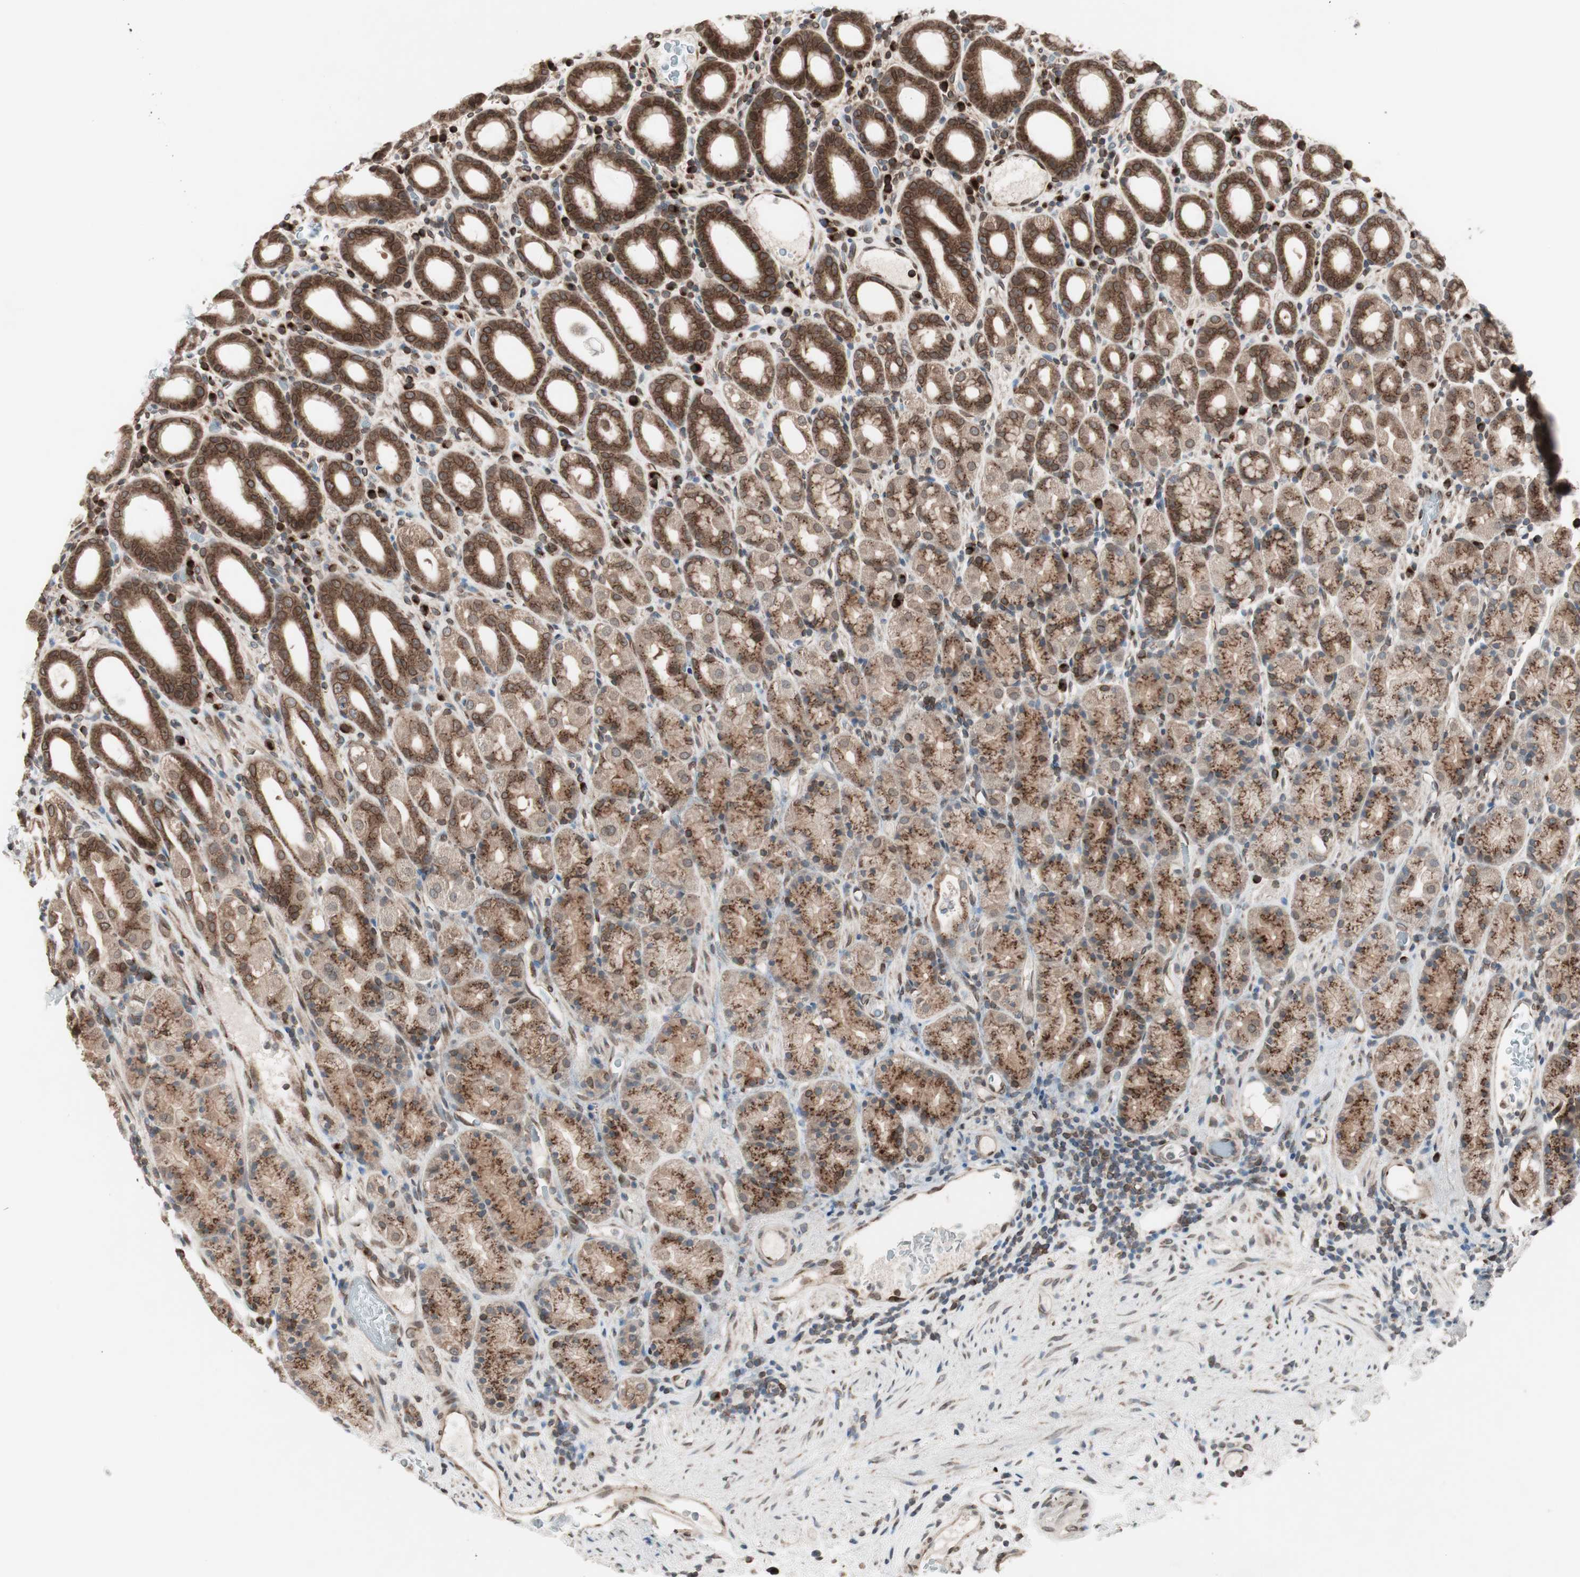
{"staining": {"intensity": "strong", "quantity": ">75%", "location": "cytoplasmic/membranous,nuclear"}, "tissue": "stomach", "cell_type": "Glandular cells", "image_type": "normal", "snomed": [{"axis": "morphology", "description": "Normal tissue, NOS"}, {"axis": "topography", "description": "Stomach, upper"}], "caption": "Benign stomach was stained to show a protein in brown. There is high levels of strong cytoplasmic/membranous,nuclear expression in about >75% of glandular cells. (DAB IHC, brown staining for protein, blue staining for nuclei).", "gene": "NUP62", "patient": {"sex": "male", "age": 68}}